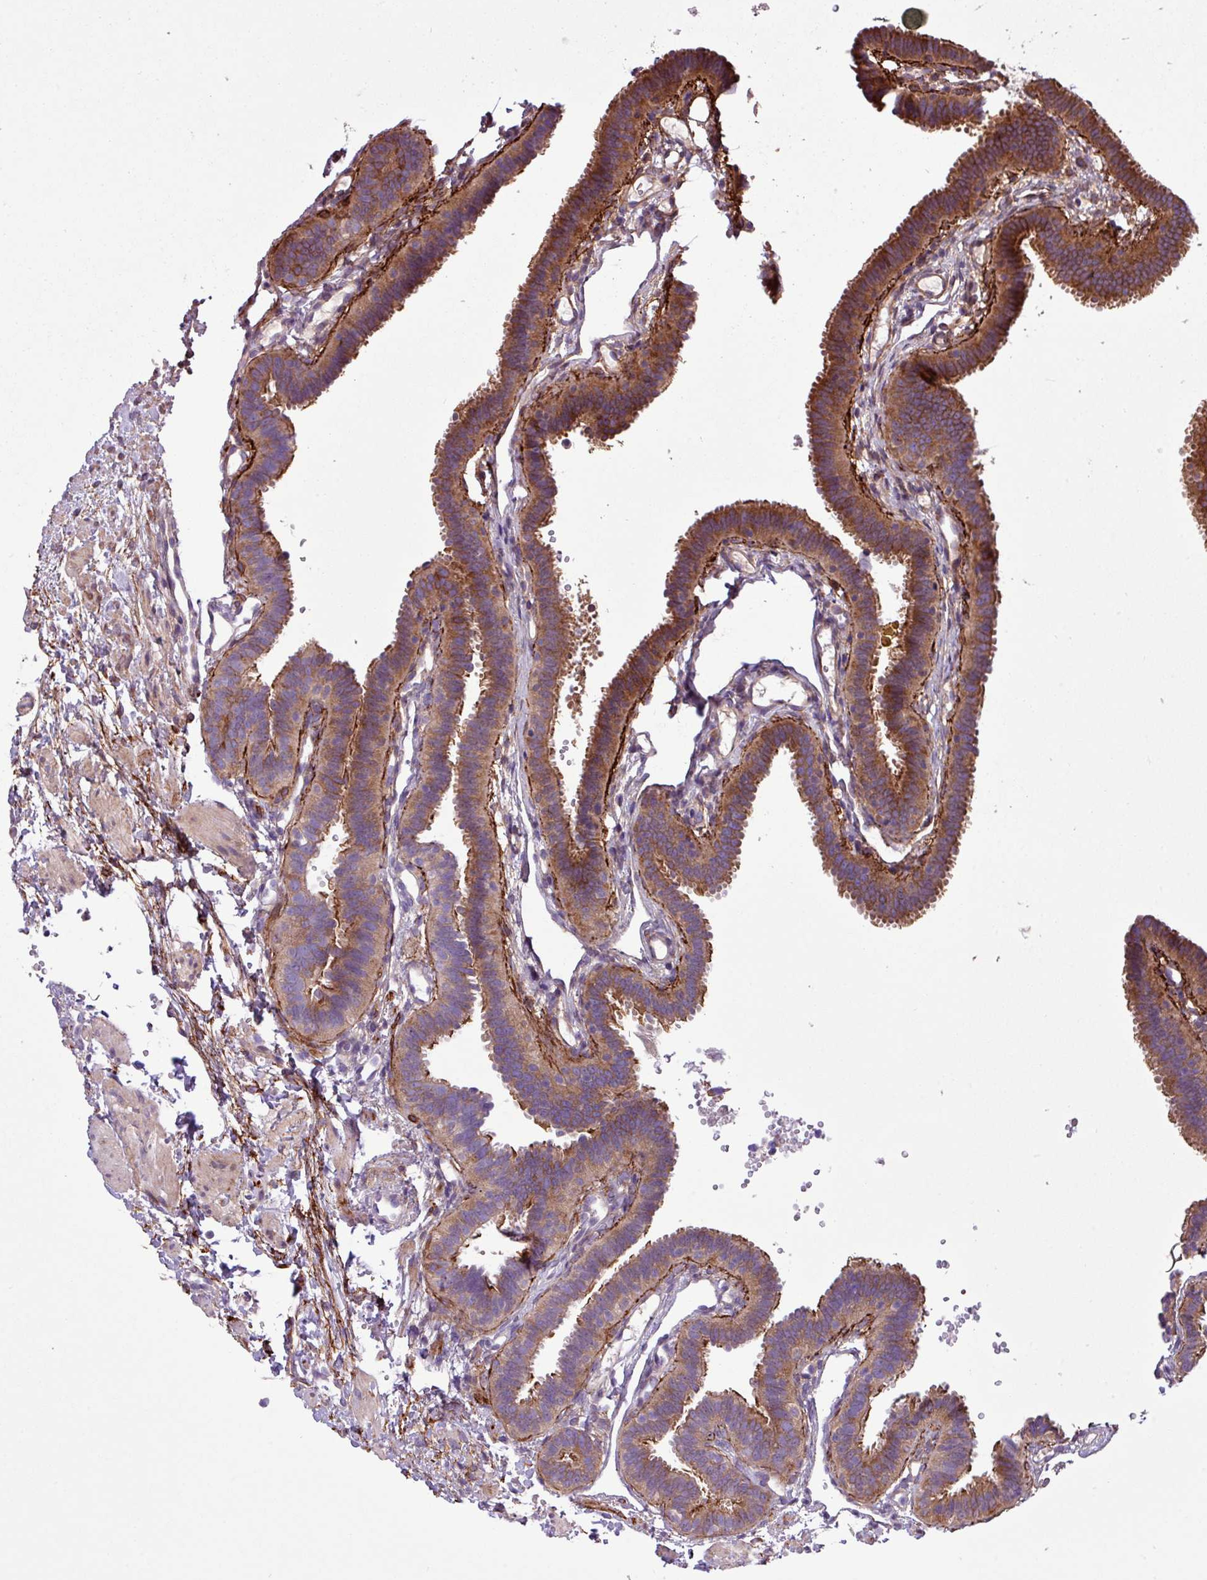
{"staining": {"intensity": "moderate", "quantity": ">75%", "location": "cytoplasmic/membranous"}, "tissue": "fallopian tube", "cell_type": "Glandular cells", "image_type": "normal", "snomed": [{"axis": "morphology", "description": "Normal tissue, NOS"}, {"axis": "topography", "description": "Fallopian tube"}], "caption": "A brown stain shows moderate cytoplasmic/membranous expression of a protein in glandular cells of normal human fallopian tube.", "gene": "MEGF6", "patient": {"sex": "female", "age": 37}}